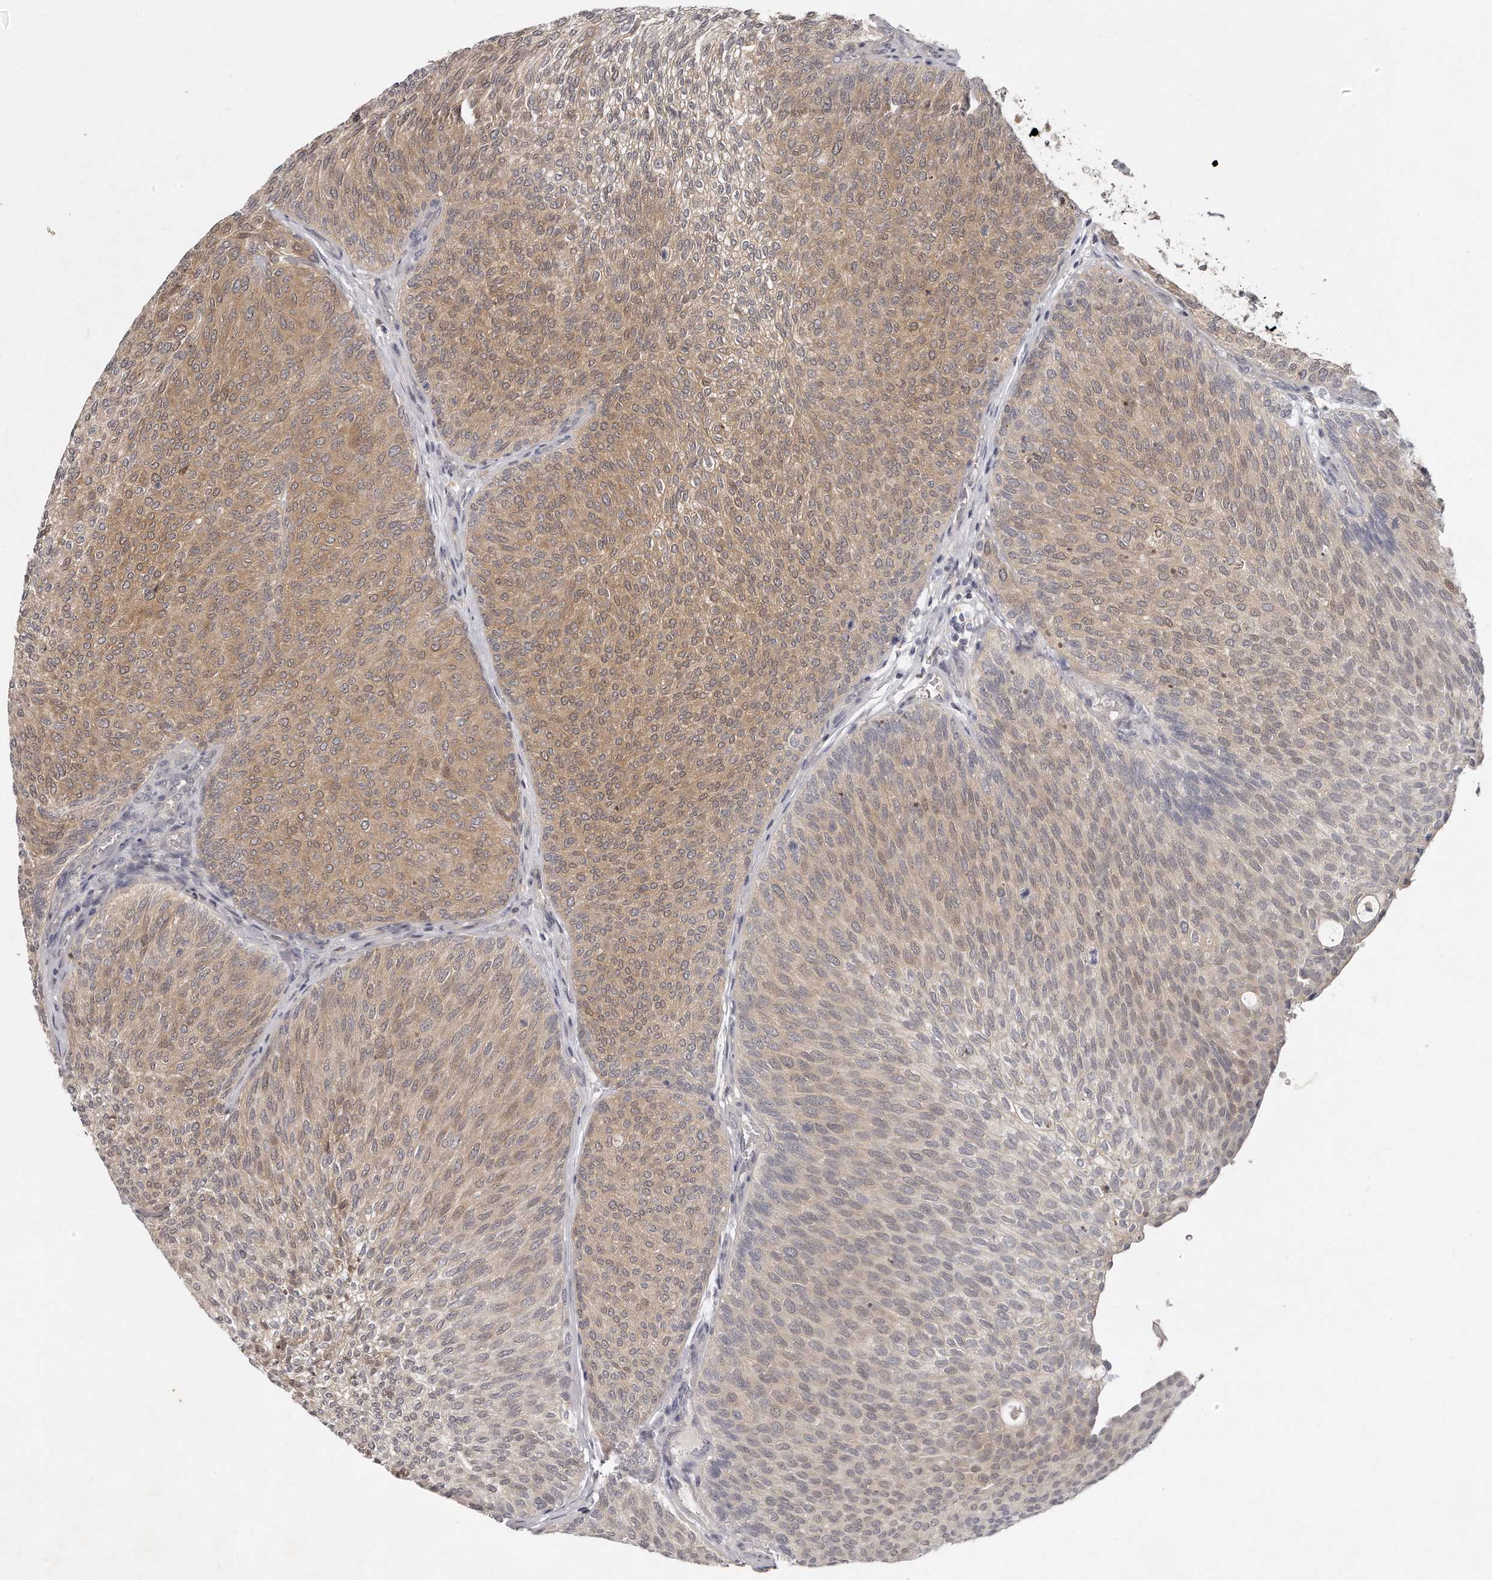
{"staining": {"intensity": "moderate", "quantity": ">75%", "location": "cytoplasmic/membranous"}, "tissue": "urothelial cancer", "cell_type": "Tumor cells", "image_type": "cancer", "snomed": [{"axis": "morphology", "description": "Urothelial carcinoma, Low grade"}, {"axis": "topography", "description": "Urinary bladder"}], "caption": "Urothelial cancer stained with a protein marker reveals moderate staining in tumor cells.", "gene": "GGCT", "patient": {"sex": "female", "age": 79}}